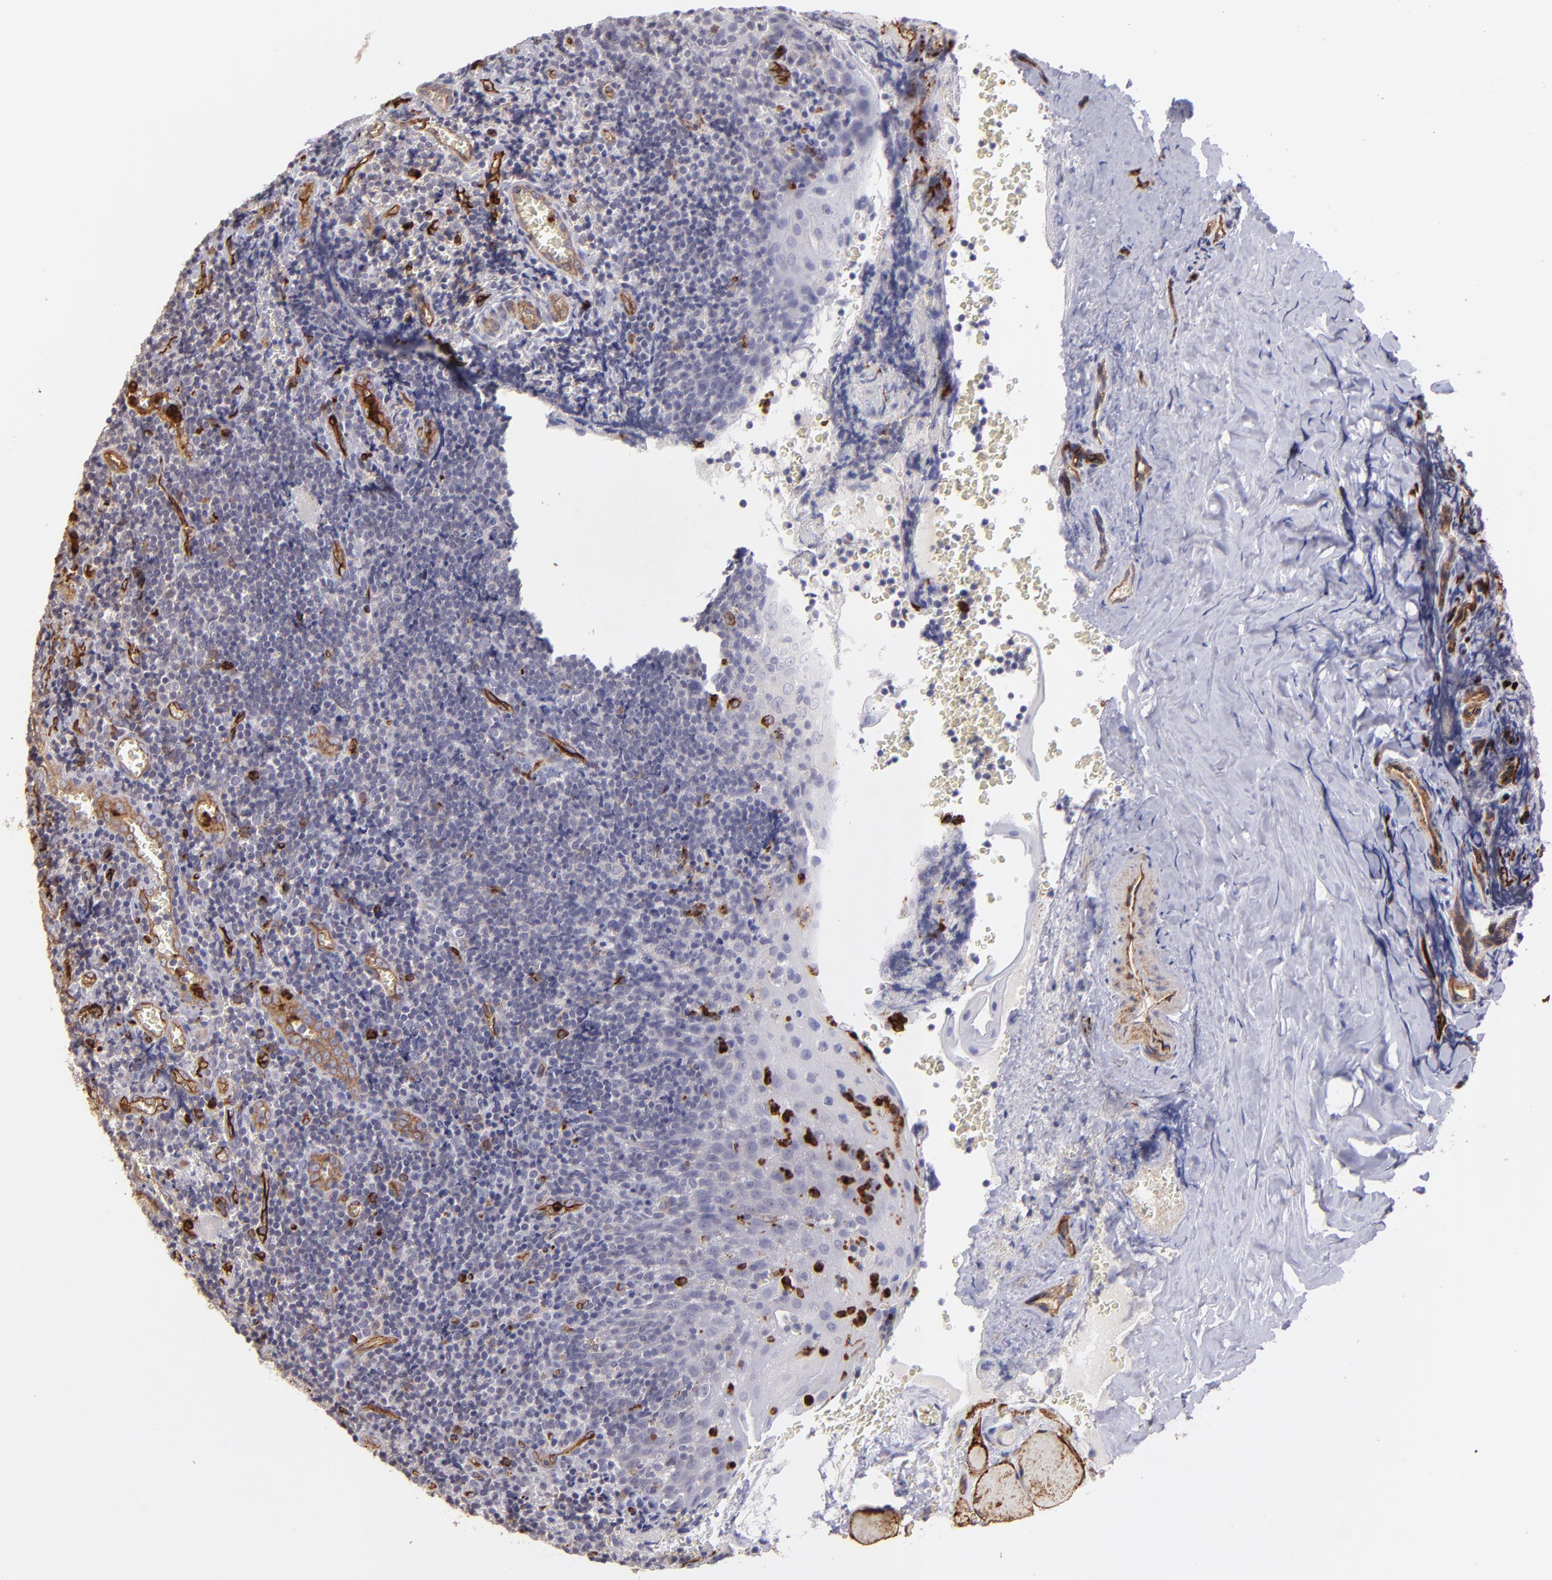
{"staining": {"intensity": "negative", "quantity": "none", "location": "none"}, "tissue": "tonsil", "cell_type": "Germinal center cells", "image_type": "normal", "snomed": [{"axis": "morphology", "description": "Normal tissue, NOS"}, {"axis": "topography", "description": "Tonsil"}], "caption": "Human tonsil stained for a protein using immunohistochemistry (IHC) exhibits no expression in germinal center cells.", "gene": "DYSF", "patient": {"sex": "male", "age": 20}}